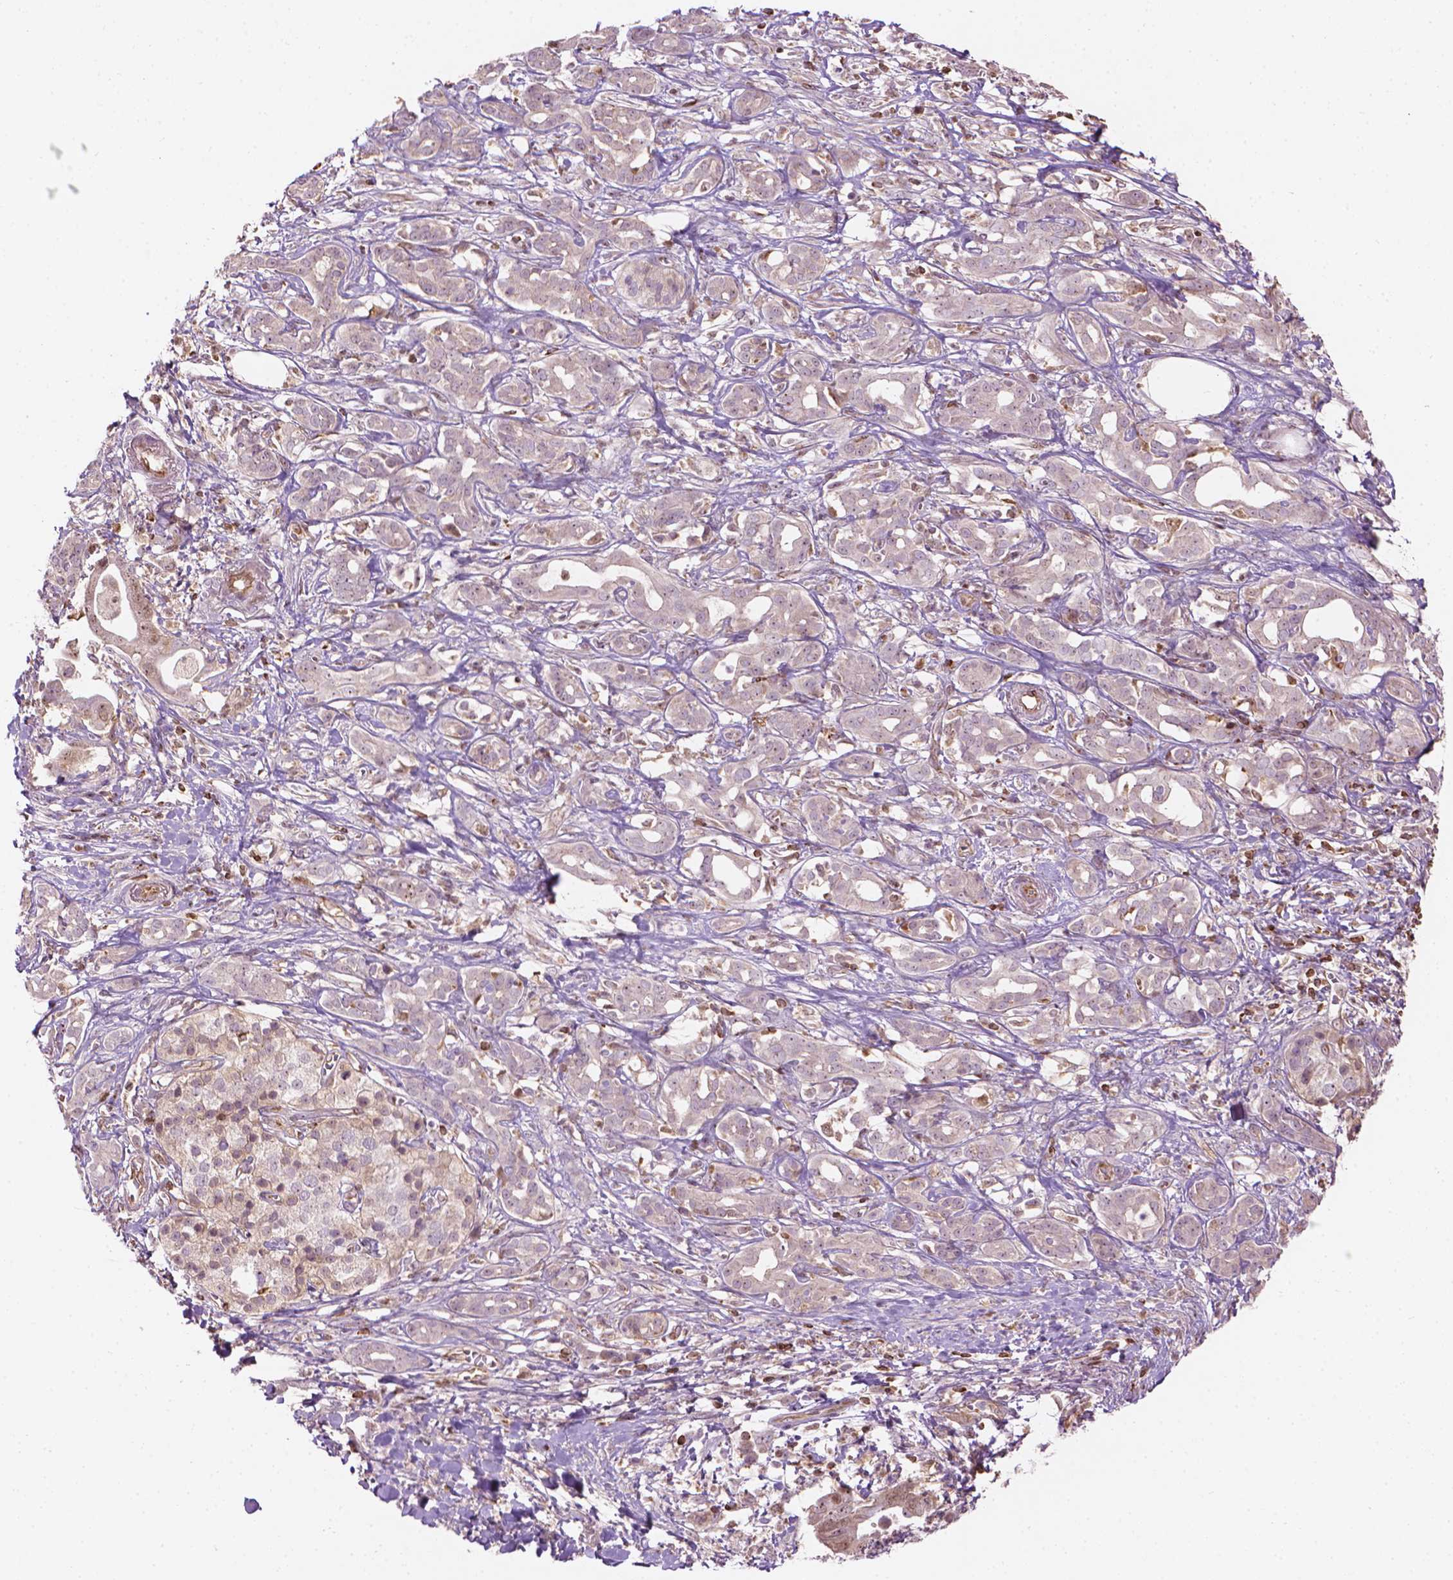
{"staining": {"intensity": "negative", "quantity": "none", "location": "none"}, "tissue": "pancreatic cancer", "cell_type": "Tumor cells", "image_type": "cancer", "snomed": [{"axis": "morphology", "description": "Adenocarcinoma, NOS"}, {"axis": "topography", "description": "Pancreas"}], "caption": "IHC image of pancreatic adenocarcinoma stained for a protein (brown), which exhibits no positivity in tumor cells.", "gene": "SMC2", "patient": {"sex": "male", "age": 61}}